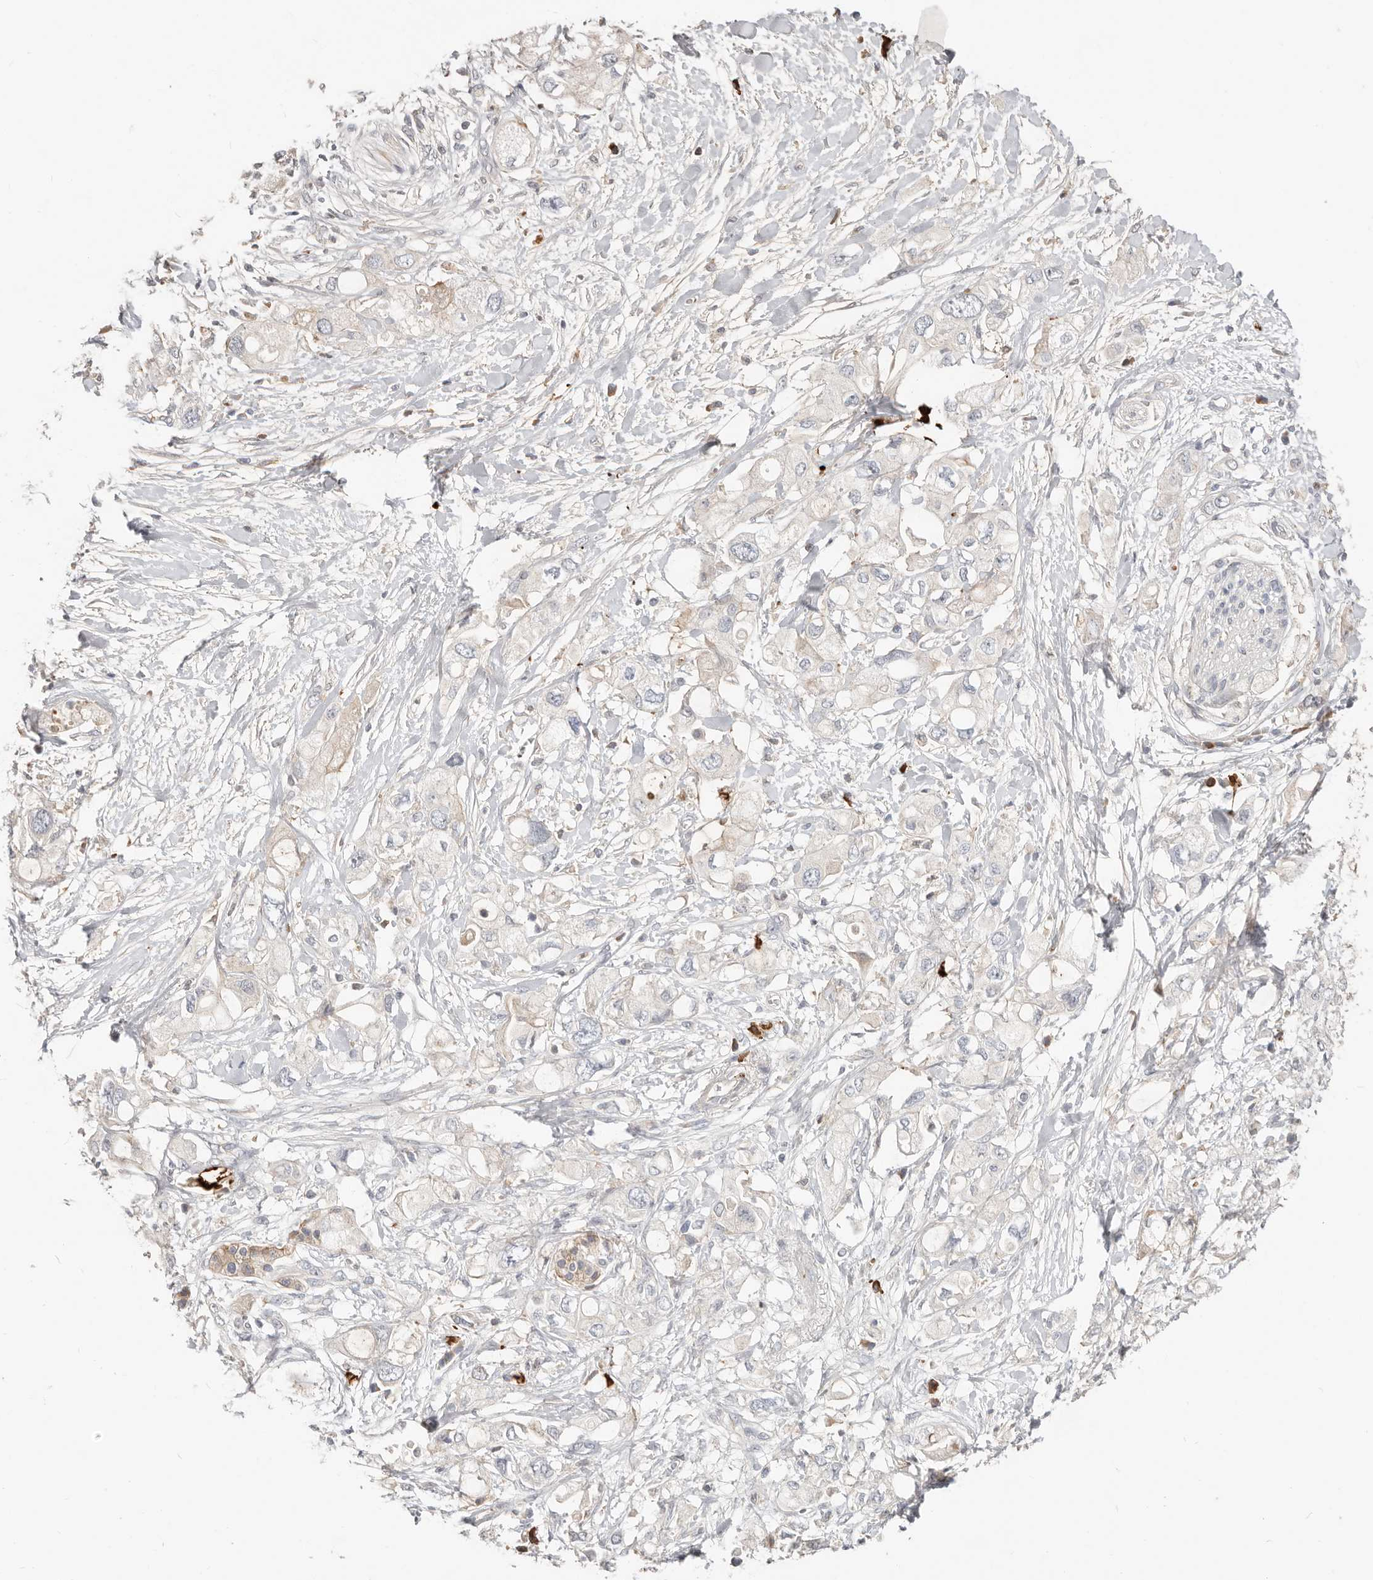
{"staining": {"intensity": "negative", "quantity": "none", "location": "none"}, "tissue": "pancreatic cancer", "cell_type": "Tumor cells", "image_type": "cancer", "snomed": [{"axis": "morphology", "description": "Adenocarcinoma, NOS"}, {"axis": "topography", "description": "Pancreas"}], "caption": "This is a histopathology image of immunohistochemistry (IHC) staining of pancreatic adenocarcinoma, which shows no positivity in tumor cells.", "gene": "MTFR2", "patient": {"sex": "female", "age": 56}}